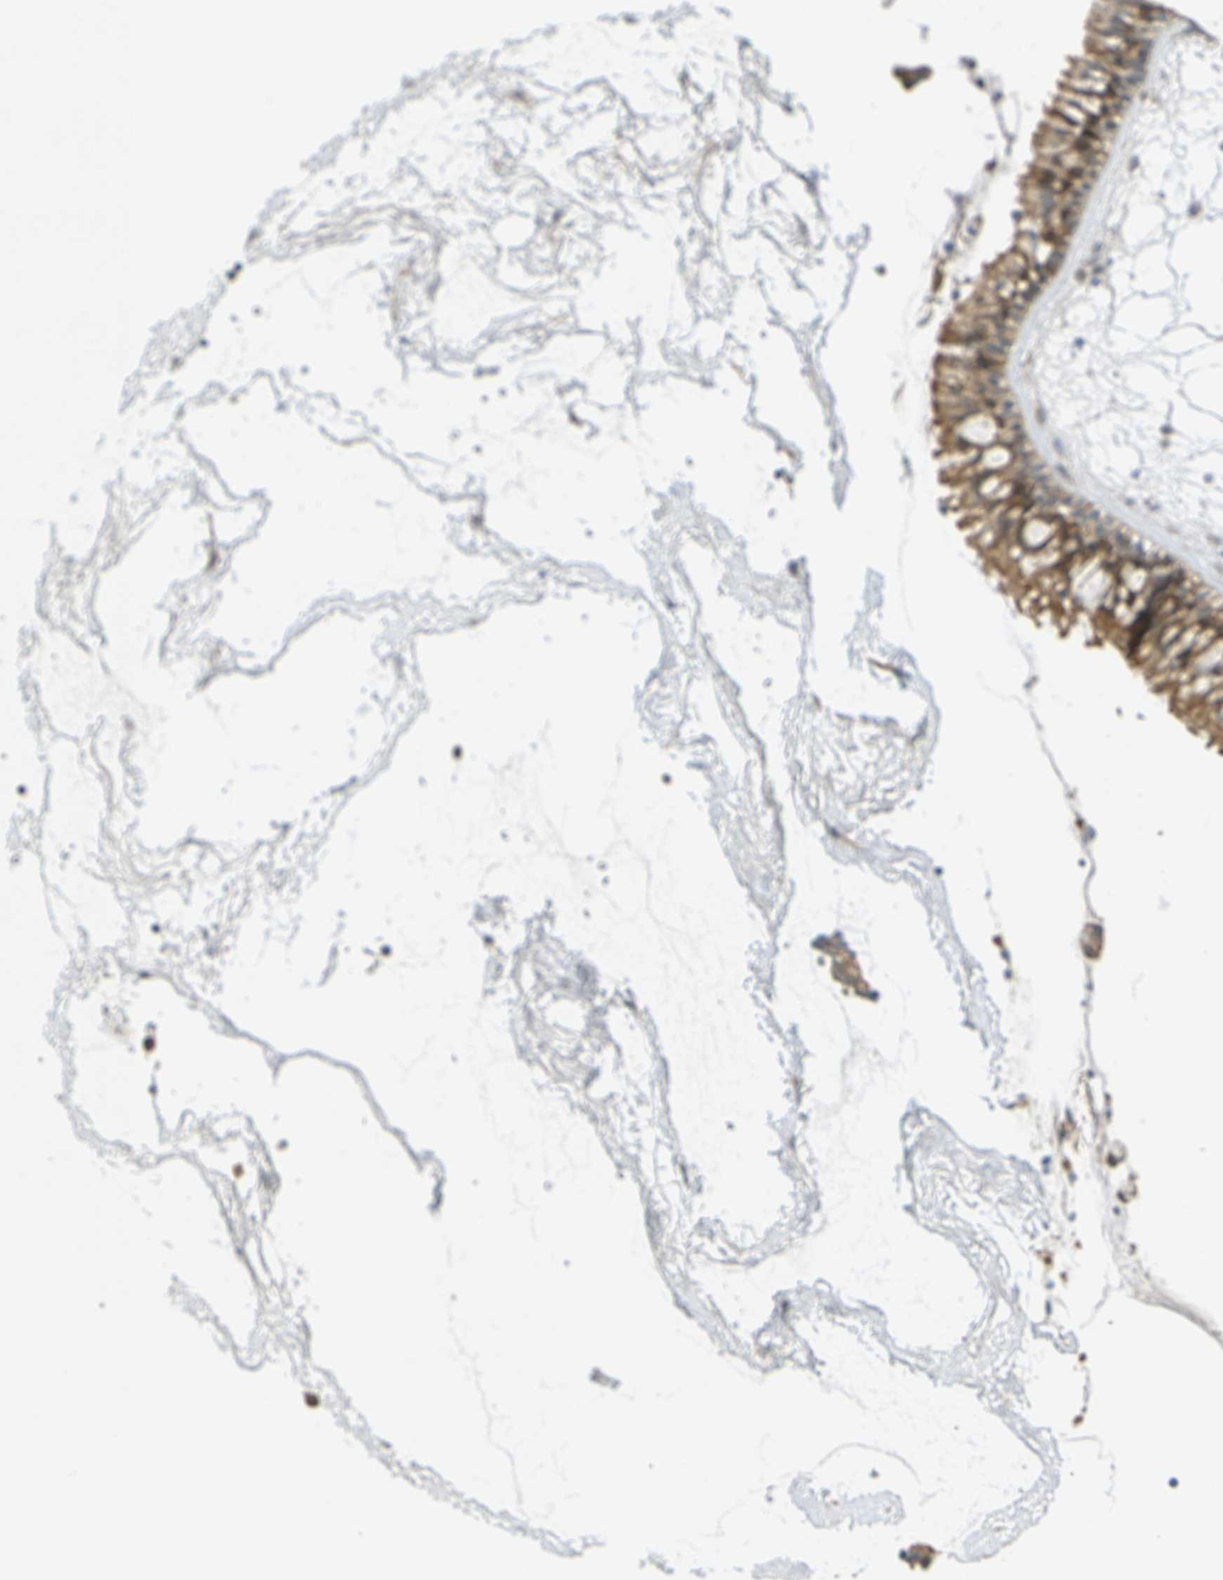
{"staining": {"intensity": "moderate", "quantity": ">75%", "location": "cytoplasmic/membranous"}, "tissue": "nasopharynx", "cell_type": "Respiratory epithelial cells", "image_type": "normal", "snomed": [{"axis": "morphology", "description": "Normal tissue, NOS"}, {"axis": "morphology", "description": "Inflammation, NOS"}, {"axis": "topography", "description": "Nasopharynx"}], "caption": "Immunohistochemical staining of normal nasopharynx displays >75% levels of moderate cytoplasmic/membranous protein staining in about >75% of respiratory epithelial cells.", "gene": "WNK2", "patient": {"sex": "male", "age": 48}}